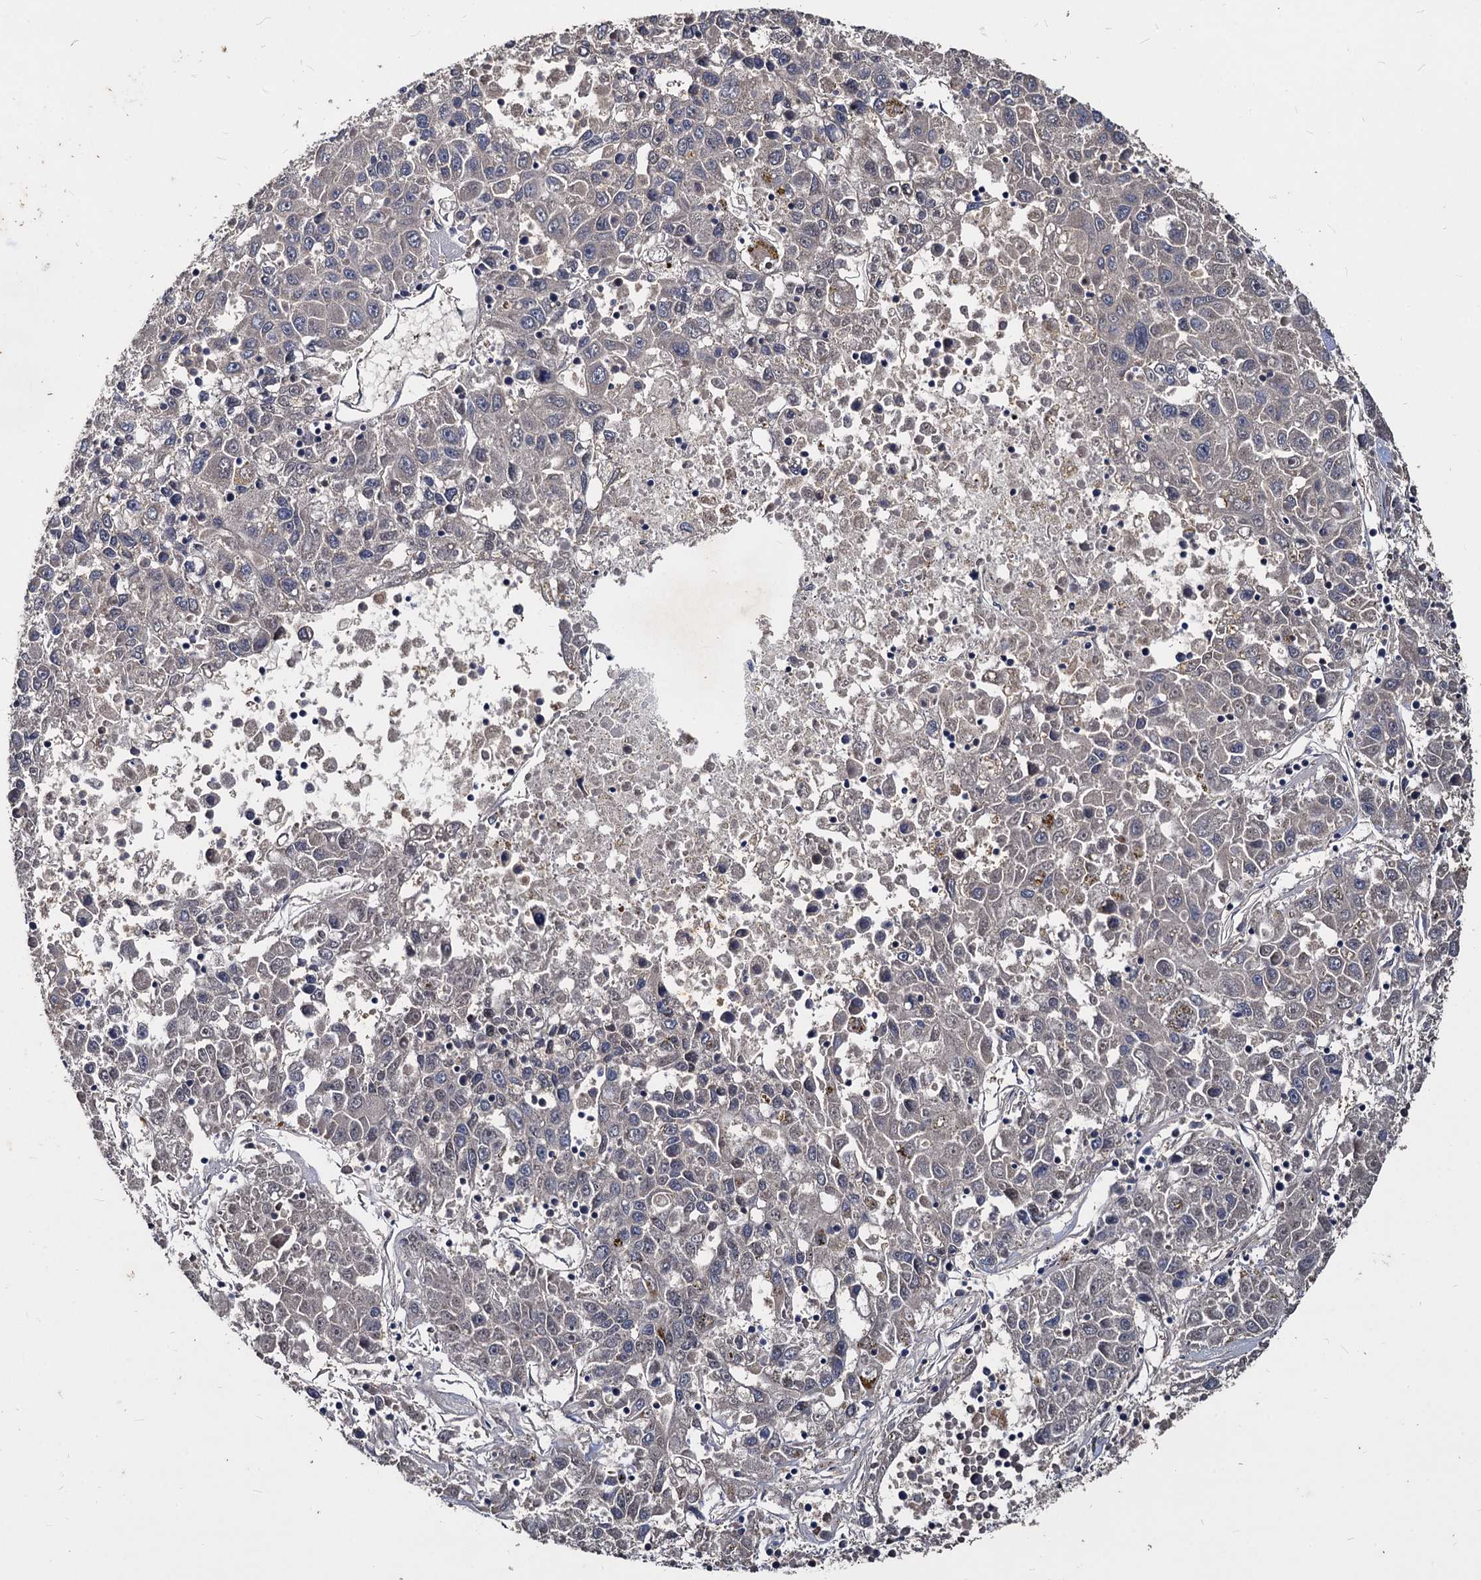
{"staining": {"intensity": "negative", "quantity": "none", "location": "none"}, "tissue": "liver cancer", "cell_type": "Tumor cells", "image_type": "cancer", "snomed": [{"axis": "morphology", "description": "Carcinoma, Hepatocellular, NOS"}, {"axis": "topography", "description": "Liver"}], "caption": "Tumor cells show no significant staining in liver cancer.", "gene": "CCDC184", "patient": {"sex": "male", "age": 49}}